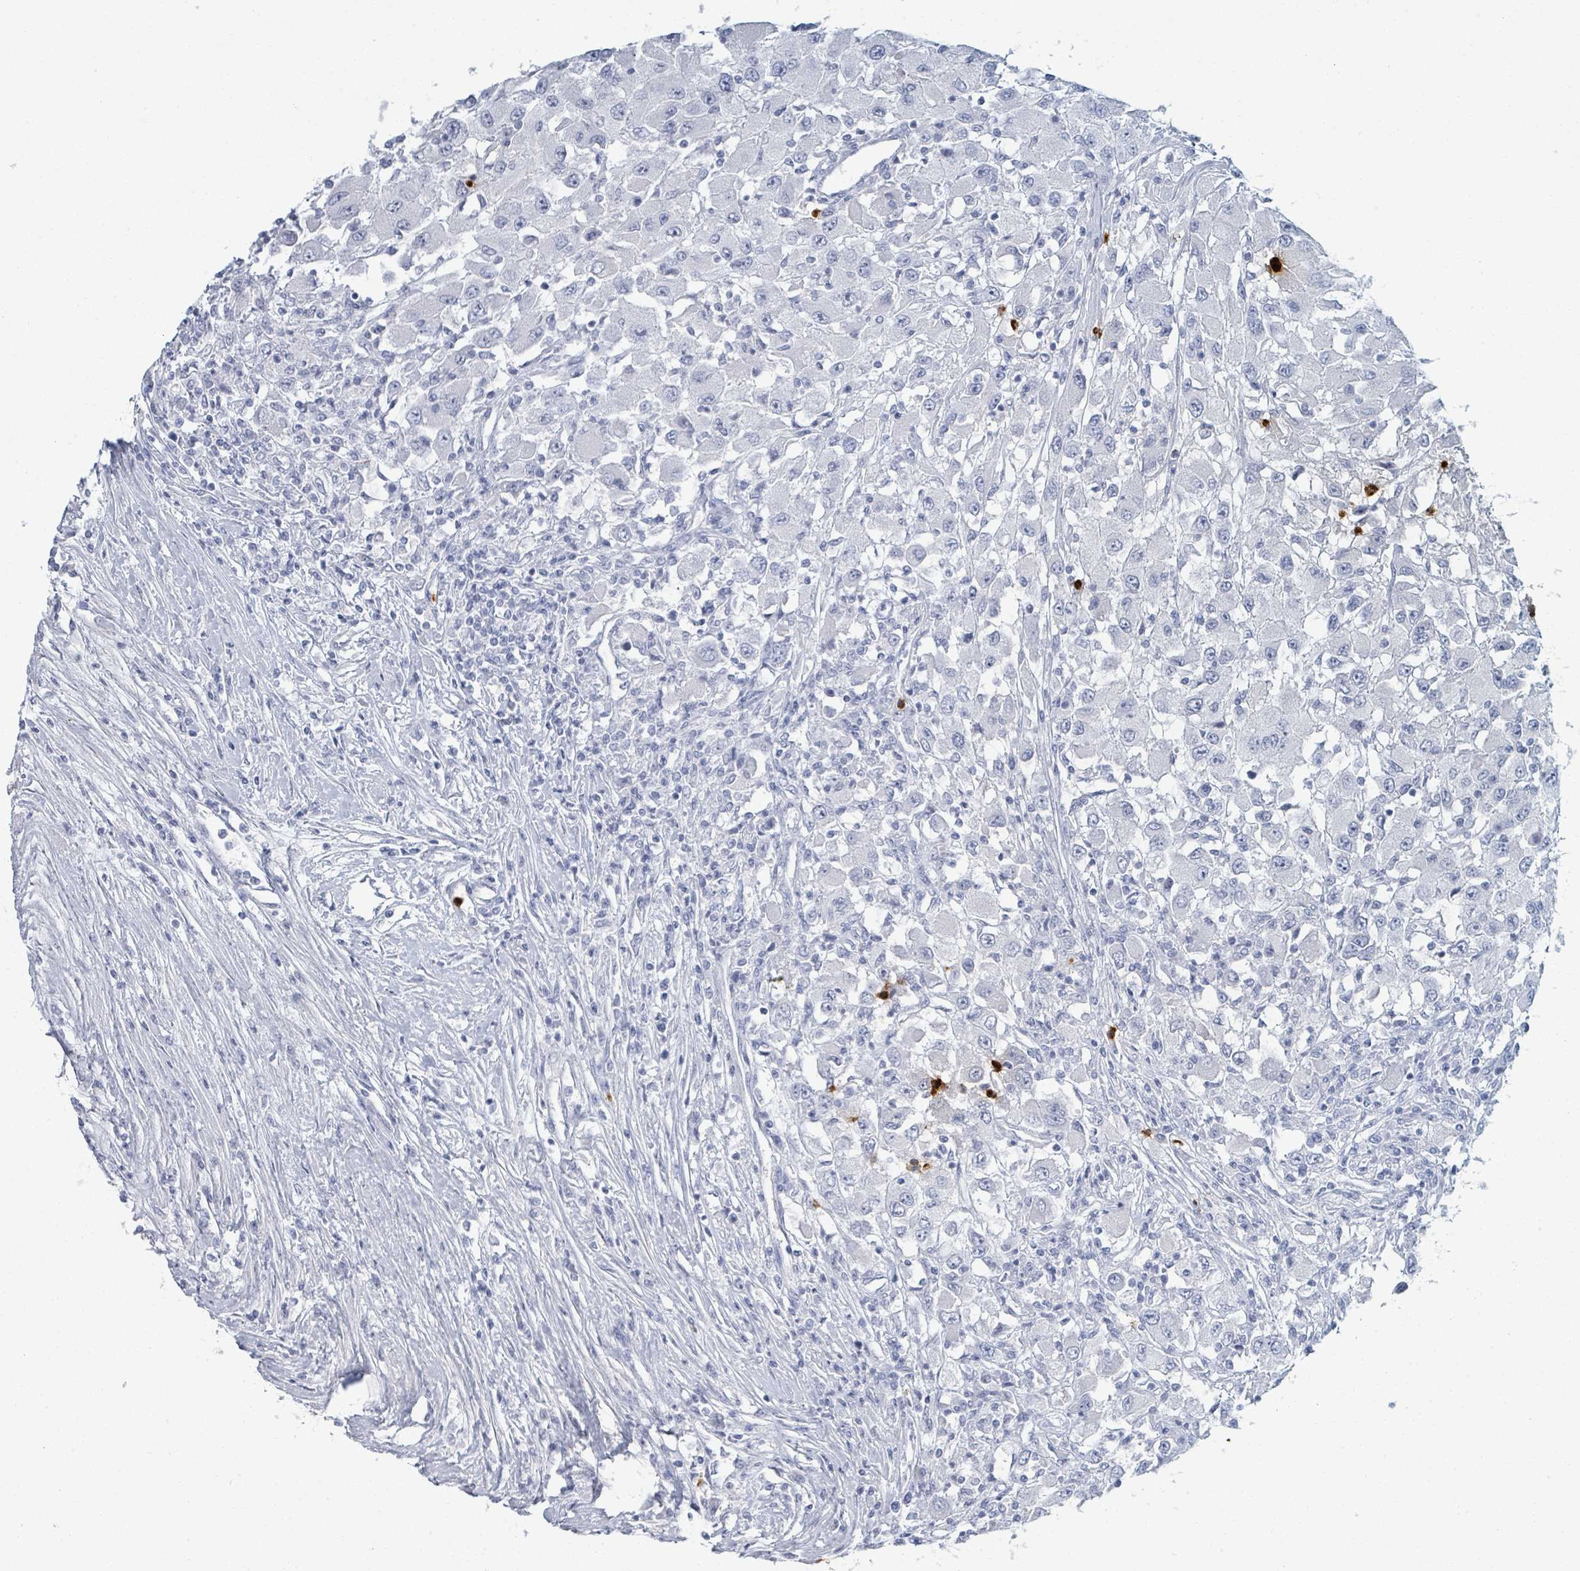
{"staining": {"intensity": "negative", "quantity": "none", "location": "none"}, "tissue": "renal cancer", "cell_type": "Tumor cells", "image_type": "cancer", "snomed": [{"axis": "morphology", "description": "Adenocarcinoma, NOS"}, {"axis": "topography", "description": "Kidney"}], "caption": "Human adenocarcinoma (renal) stained for a protein using IHC reveals no positivity in tumor cells.", "gene": "DEFA4", "patient": {"sex": "female", "age": 67}}